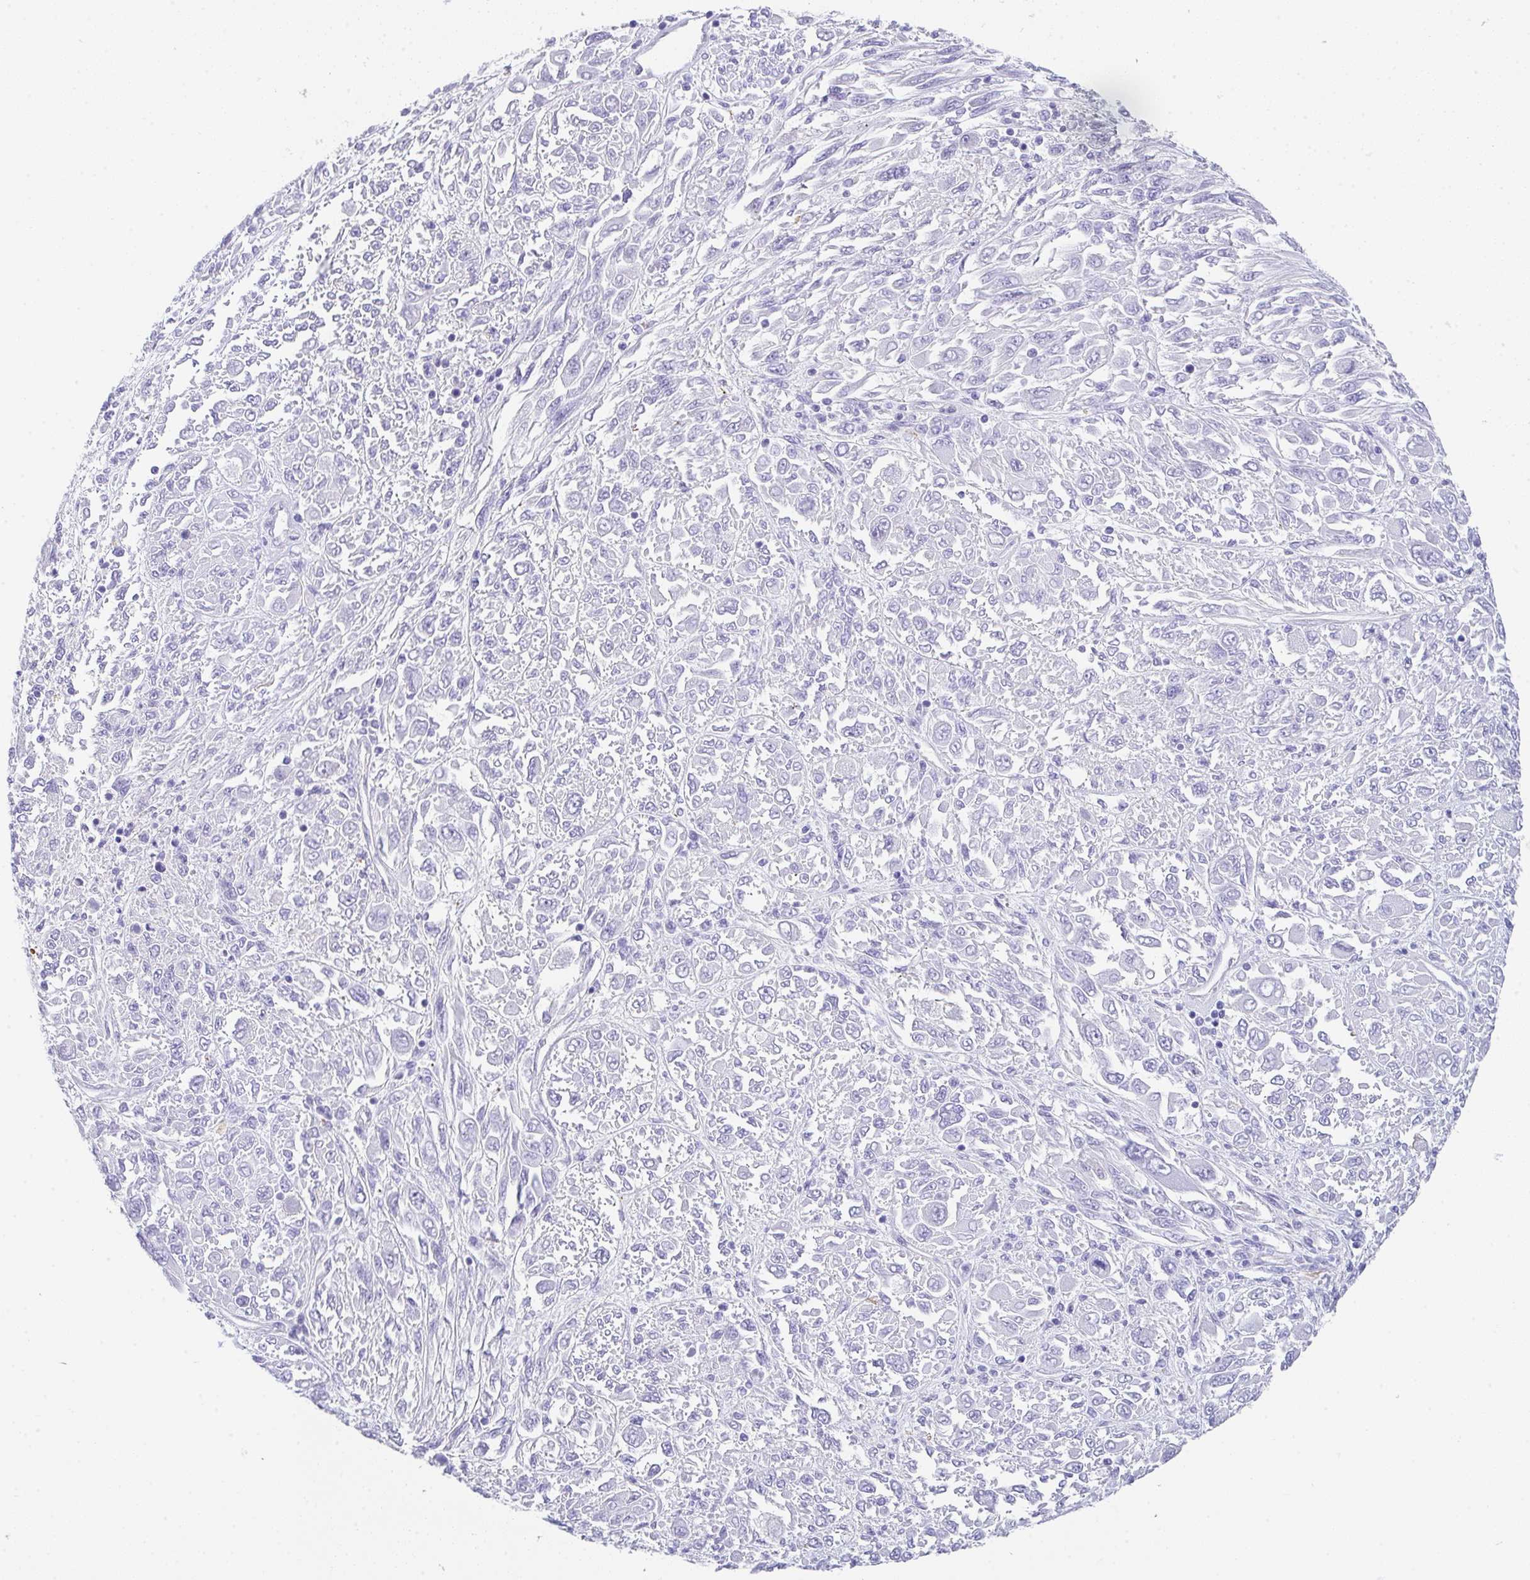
{"staining": {"intensity": "negative", "quantity": "none", "location": "none"}, "tissue": "melanoma", "cell_type": "Tumor cells", "image_type": "cancer", "snomed": [{"axis": "morphology", "description": "Malignant melanoma, NOS"}, {"axis": "topography", "description": "Skin"}], "caption": "Malignant melanoma was stained to show a protein in brown. There is no significant positivity in tumor cells. (DAB (3,3'-diaminobenzidine) immunohistochemistry (IHC) with hematoxylin counter stain).", "gene": "DBN1", "patient": {"sex": "female", "age": 91}}